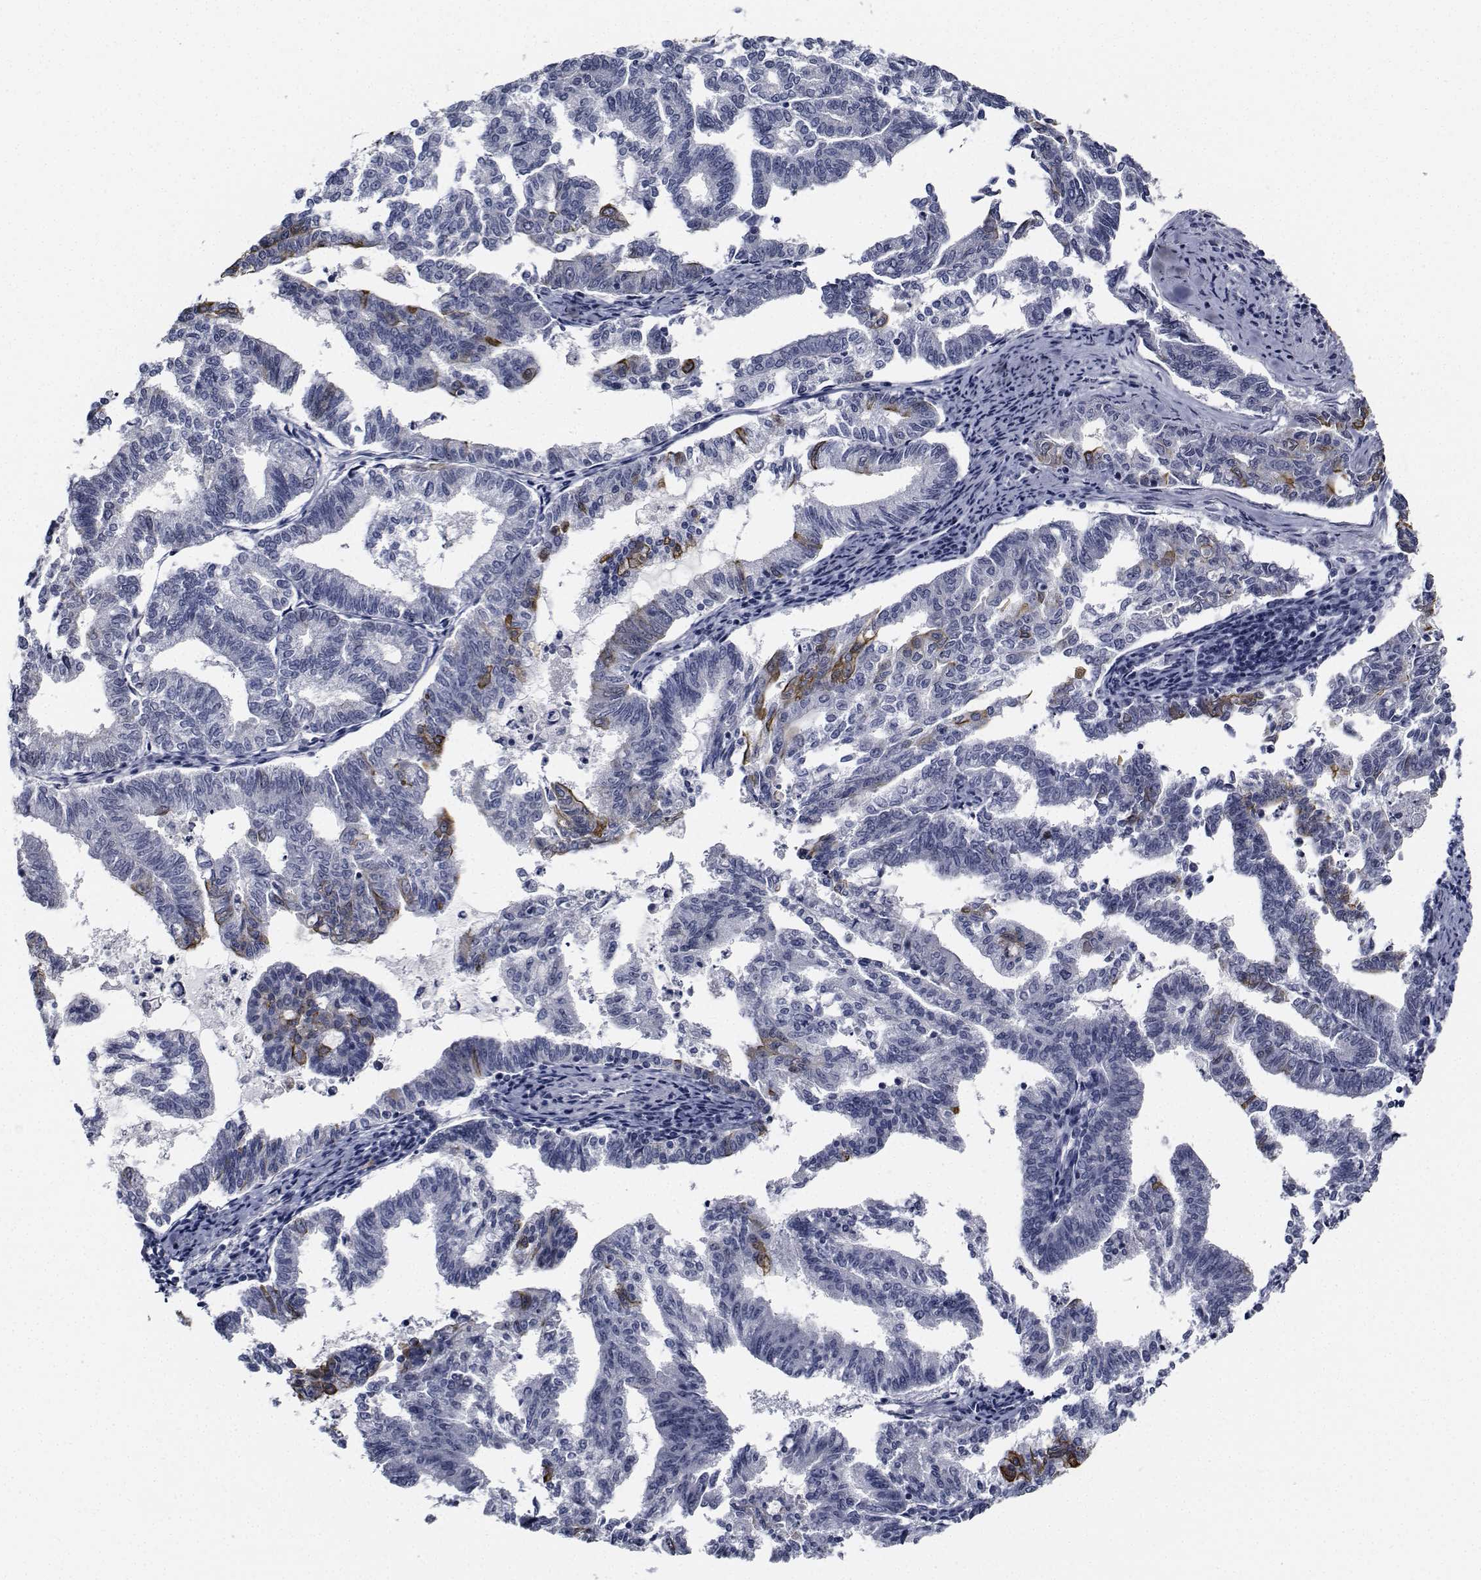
{"staining": {"intensity": "moderate", "quantity": "<25%", "location": "cytoplasmic/membranous"}, "tissue": "endometrial cancer", "cell_type": "Tumor cells", "image_type": "cancer", "snomed": [{"axis": "morphology", "description": "Adenocarcinoma, NOS"}, {"axis": "topography", "description": "Endometrium"}], "caption": "This histopathology image shows IHC staining of human endometrial adenocarcinoma, with low moderate cytoplasmic/membranous staining in approximately <25% of tumor cells.", "gene": "NVL", "patient": {"sex": "female", "age": 79}}